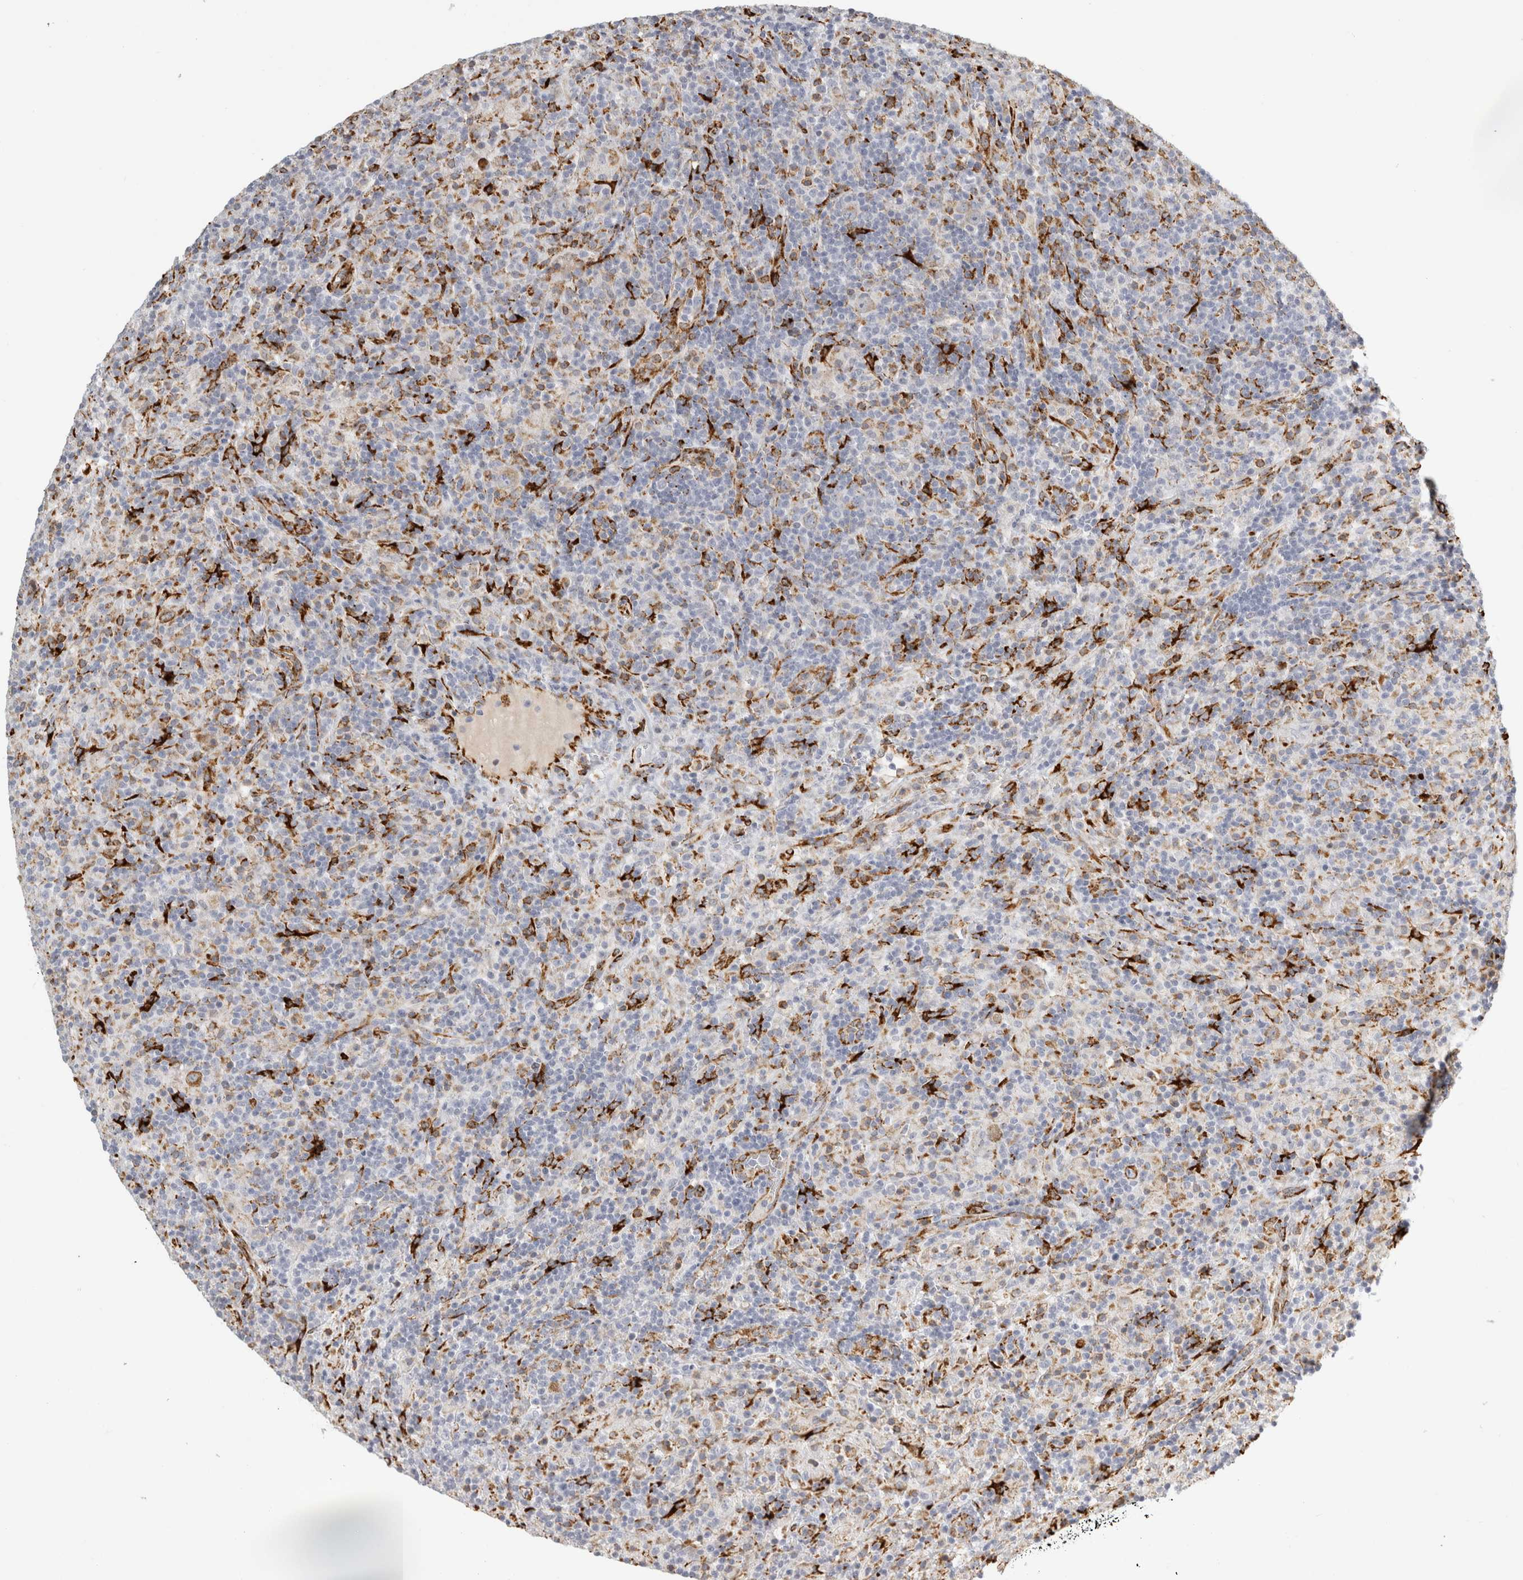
{"staining": {"intensity": "moderate", "quantity": ">75%", "location": "cytoplasmic/membranous"}, "tissue": "lymphoma", "cell_type": "Tumor cells", "image_type": "cancer", "snomed": [{"axis": "morphology", "description": "Hodgkin's disease, NOS"}, {"axis": "topography", "description": "Lymph node"}], "caption": "This image exhibits immunohistochemistry (IHC) staining of Hodgkin's disease, with medium moderate cytoplasmic/membranous staining in about >75% of tumor cells.", "gene": "OSTN", "patient": {"sex": "male", "age": 70}}